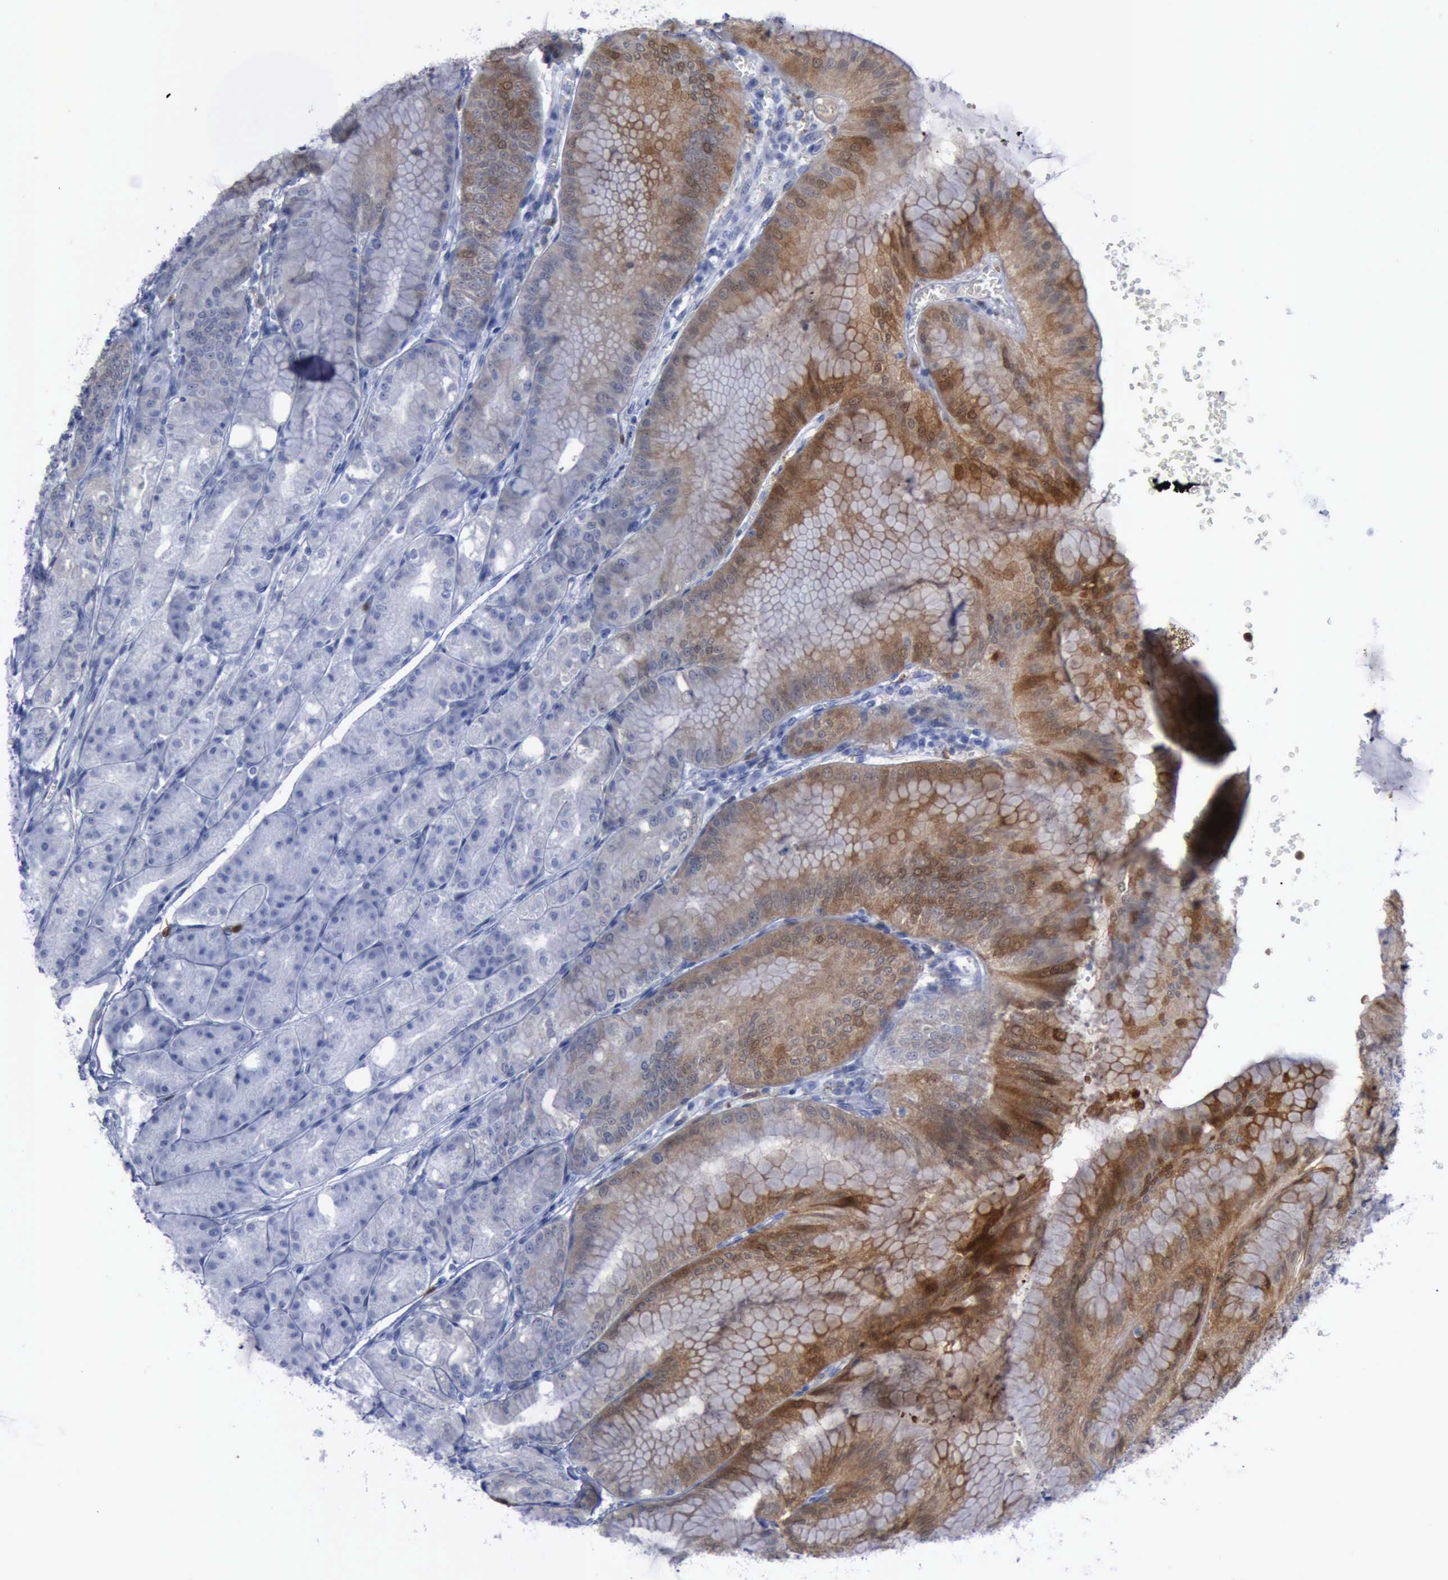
{"staining": {"intensity": "strong", "quantity": "25%-75%", "location": "cytoplasmic/membranous"}, "tissue": "stomach", "cell_type": "Glandular cells", "image_type": "normal", "snomed": [{"axis": "morphology", "description": "Normal tissue, NOS"}, {"axis": "topography", "description": "Stomach, lower"}], "caption": "About 25%-75% of glandular cells in unremarkable stomach reveal strong cytoplasmic/membranous protein staining as visualized by brown immunohistochemical staining.", "gene": "CSTA", "patient": {"sex": "male", "age": 71}}